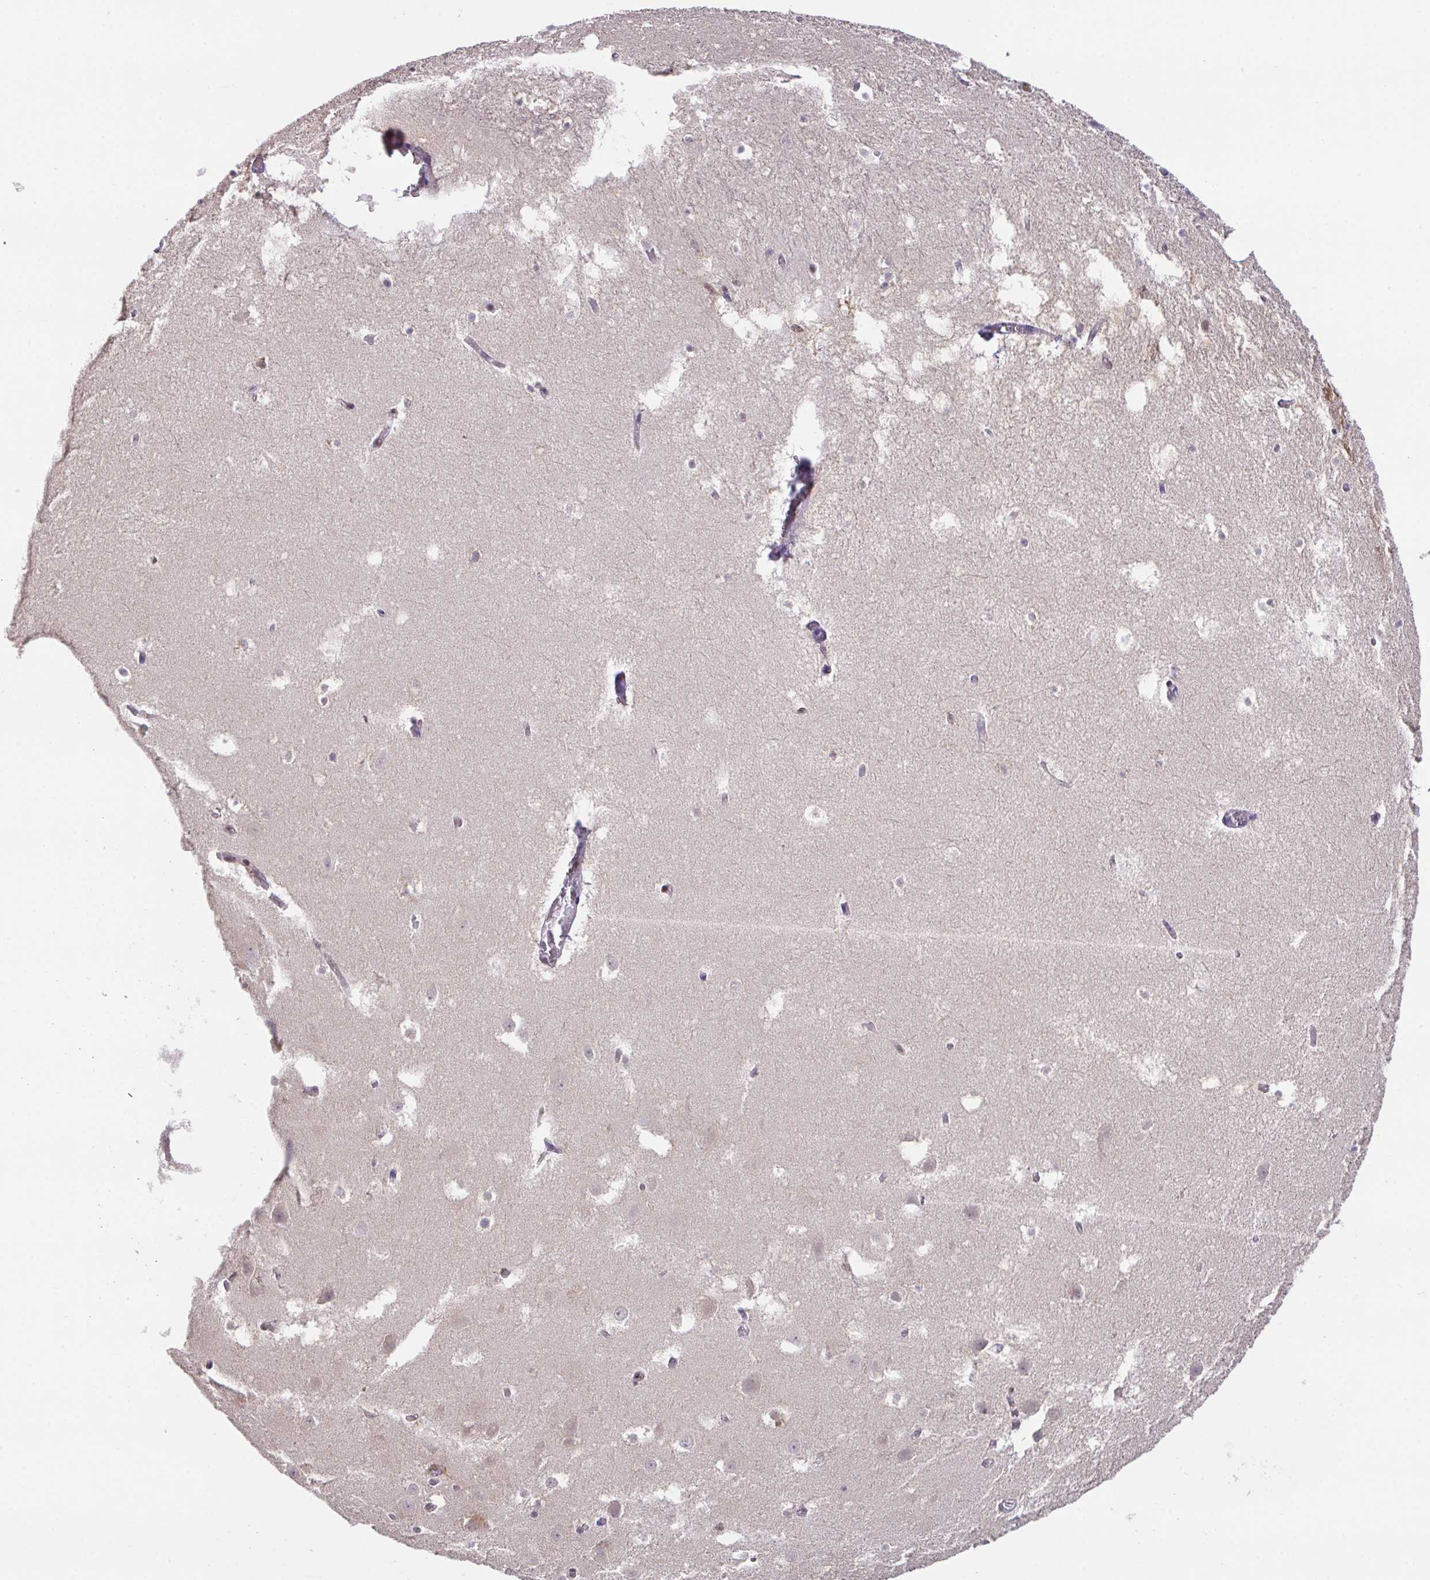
{"staining": {"intensity": "weak", "quantity": "<25%", "location": "nuclear"}, "tissue": "hippocampus", "cell_type": "Glial cells", "image_type": "normal", "snomed": [{"axis": "morphology", "description": "Normal tissue, NOS"}, {"axis": "topography", "description": "Hippocampus"}], "caption": "This is a photomicrograph of immunohistochemistry (IHC) staining of unremarkable hippocampus, which shows no positivity in glial cells. (DAB (3,3'-diaminobenzidine) immunohistochemistry (IHC), high magnification).", "gene": "OR6K3", "patient": {"sex": "female", "age": 52}}